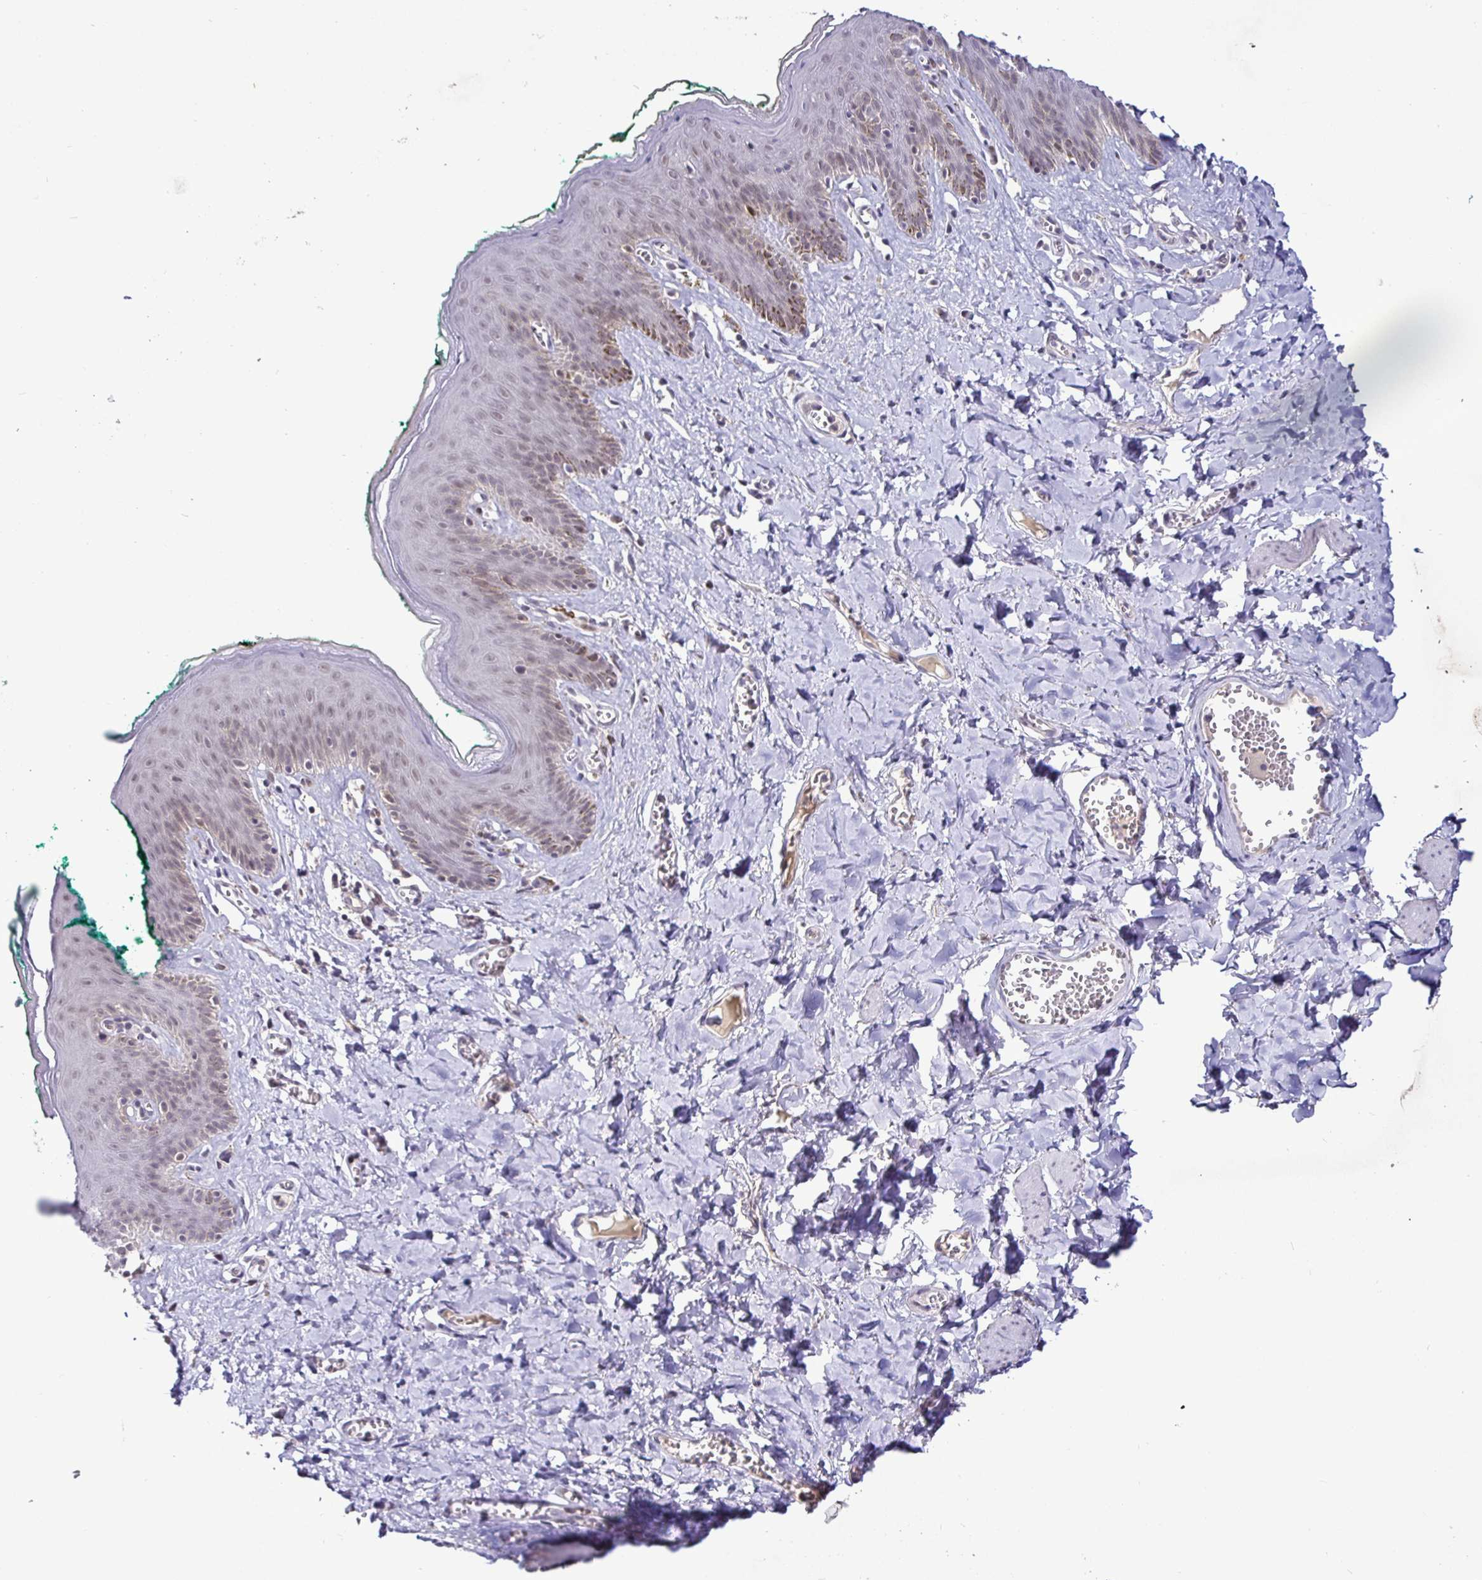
{"staining": {"intensity": "moderate", "quantity": "25%-75%", "location": "nuclear"}, "tissue": "skin", "cell_type": "Epidermal cells", "image_type": "normal", "snomed": [{"axis": "morphology", "description": "Normal tissue, NOS"}, {"axis": "topography", "description": "Vulva"}, {"axis": "topography", "description": "Peripheral nerve tissue"}], "caption": "Epidermal cells show medium levels of moderate nuclear positivity in about 25%-75% of cells in unremarkable skin.", "gene": "NUP188", "patient": {"sex": "female", "age": 66}}